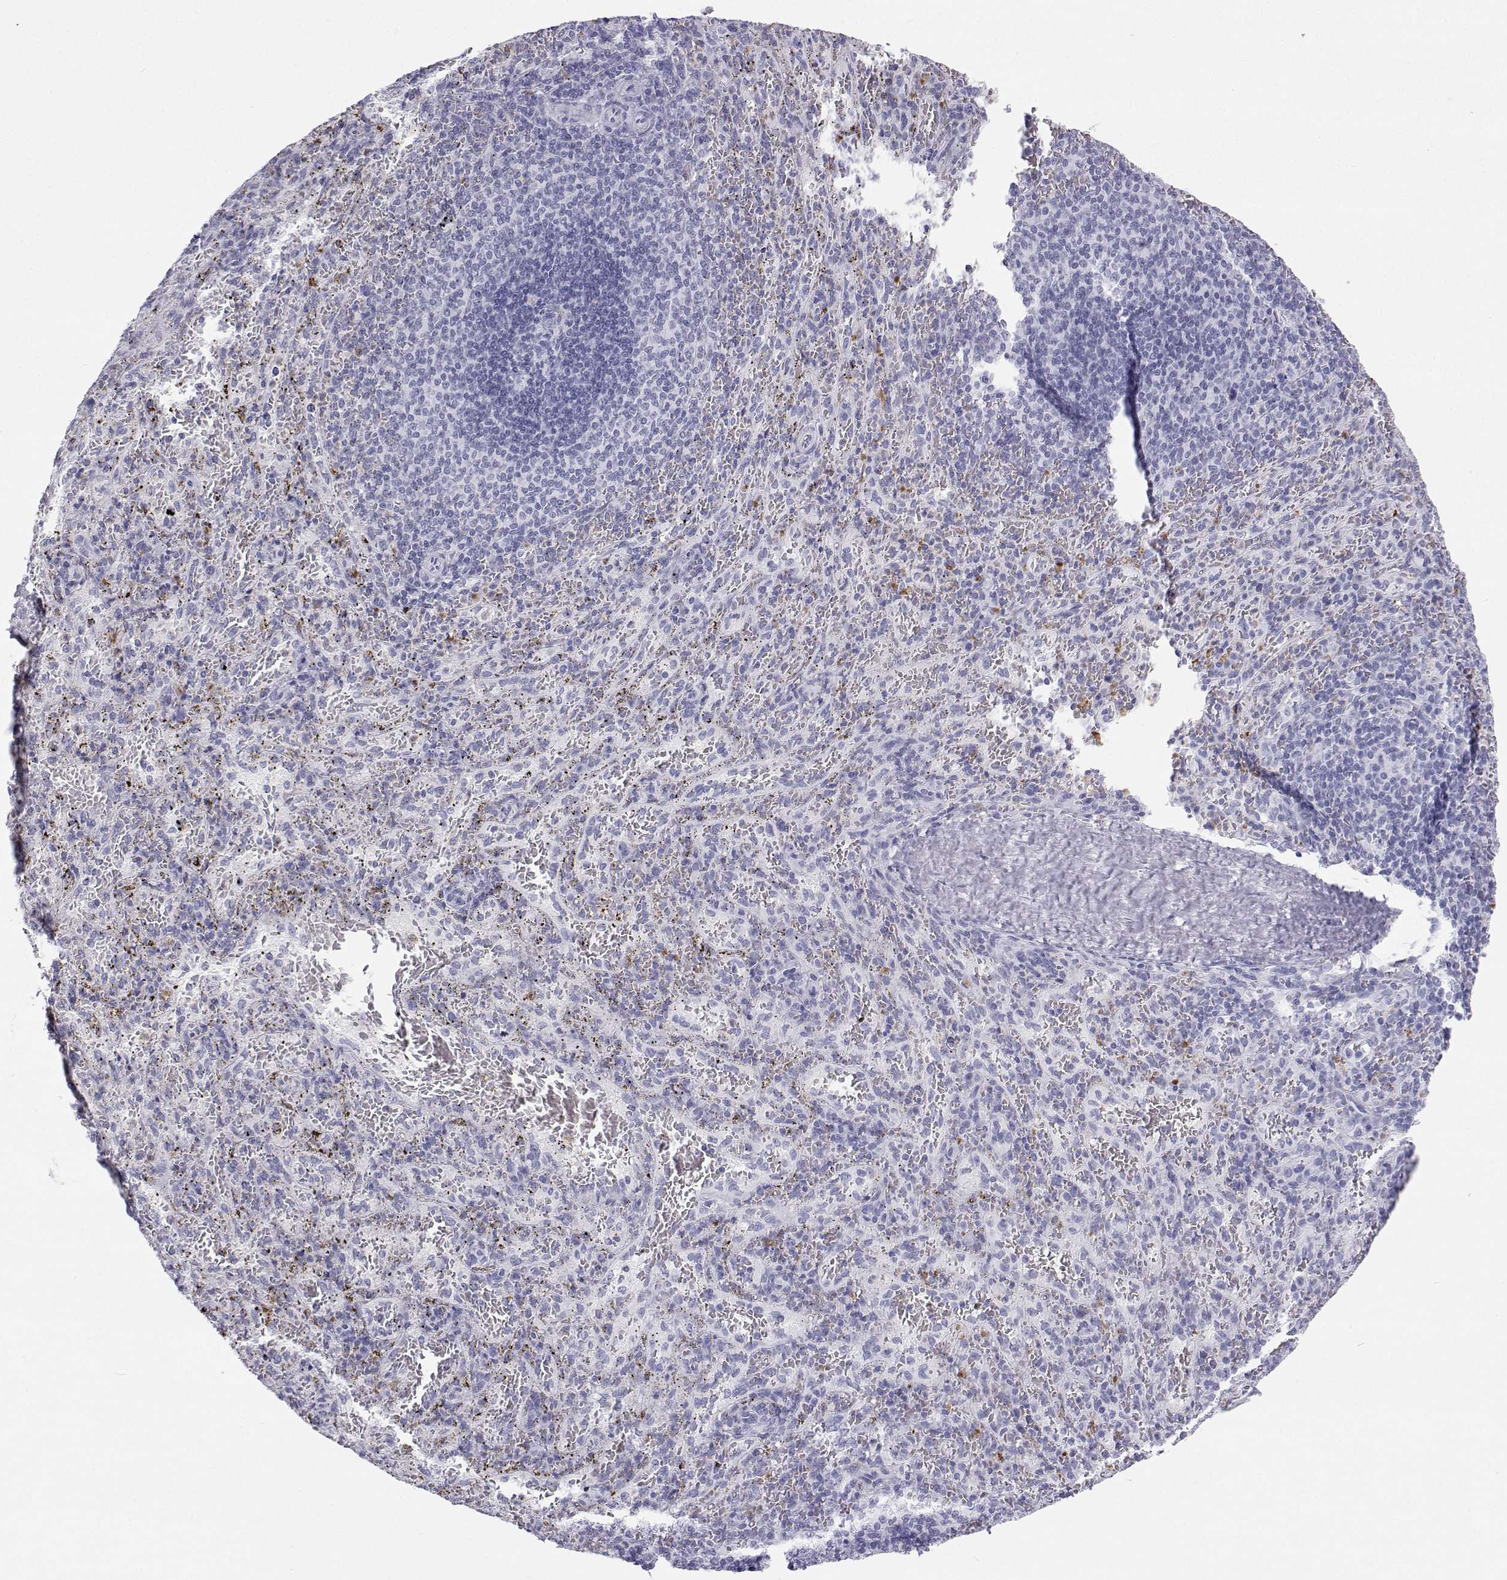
{"staining": {"intensity": "negative", "quantity": "none", "location": "none"}, "tissue": "spleen", "cell_type": "Cells in red pulp", "image_type": "normal", "snomed": [{"axis": "morphology", "description": "Normal tissue, NOS"}, {"axis": "topography", "description": "Spleen"}], "caption": "Micrograph shows no significant protein expression in cells in red pulp of unremarkable spleen. (Immunohistochemistry, brightfield microscopy, high magnification).", "gene": "SFTPB", "patient": {"sex": "male", "age": 57}}